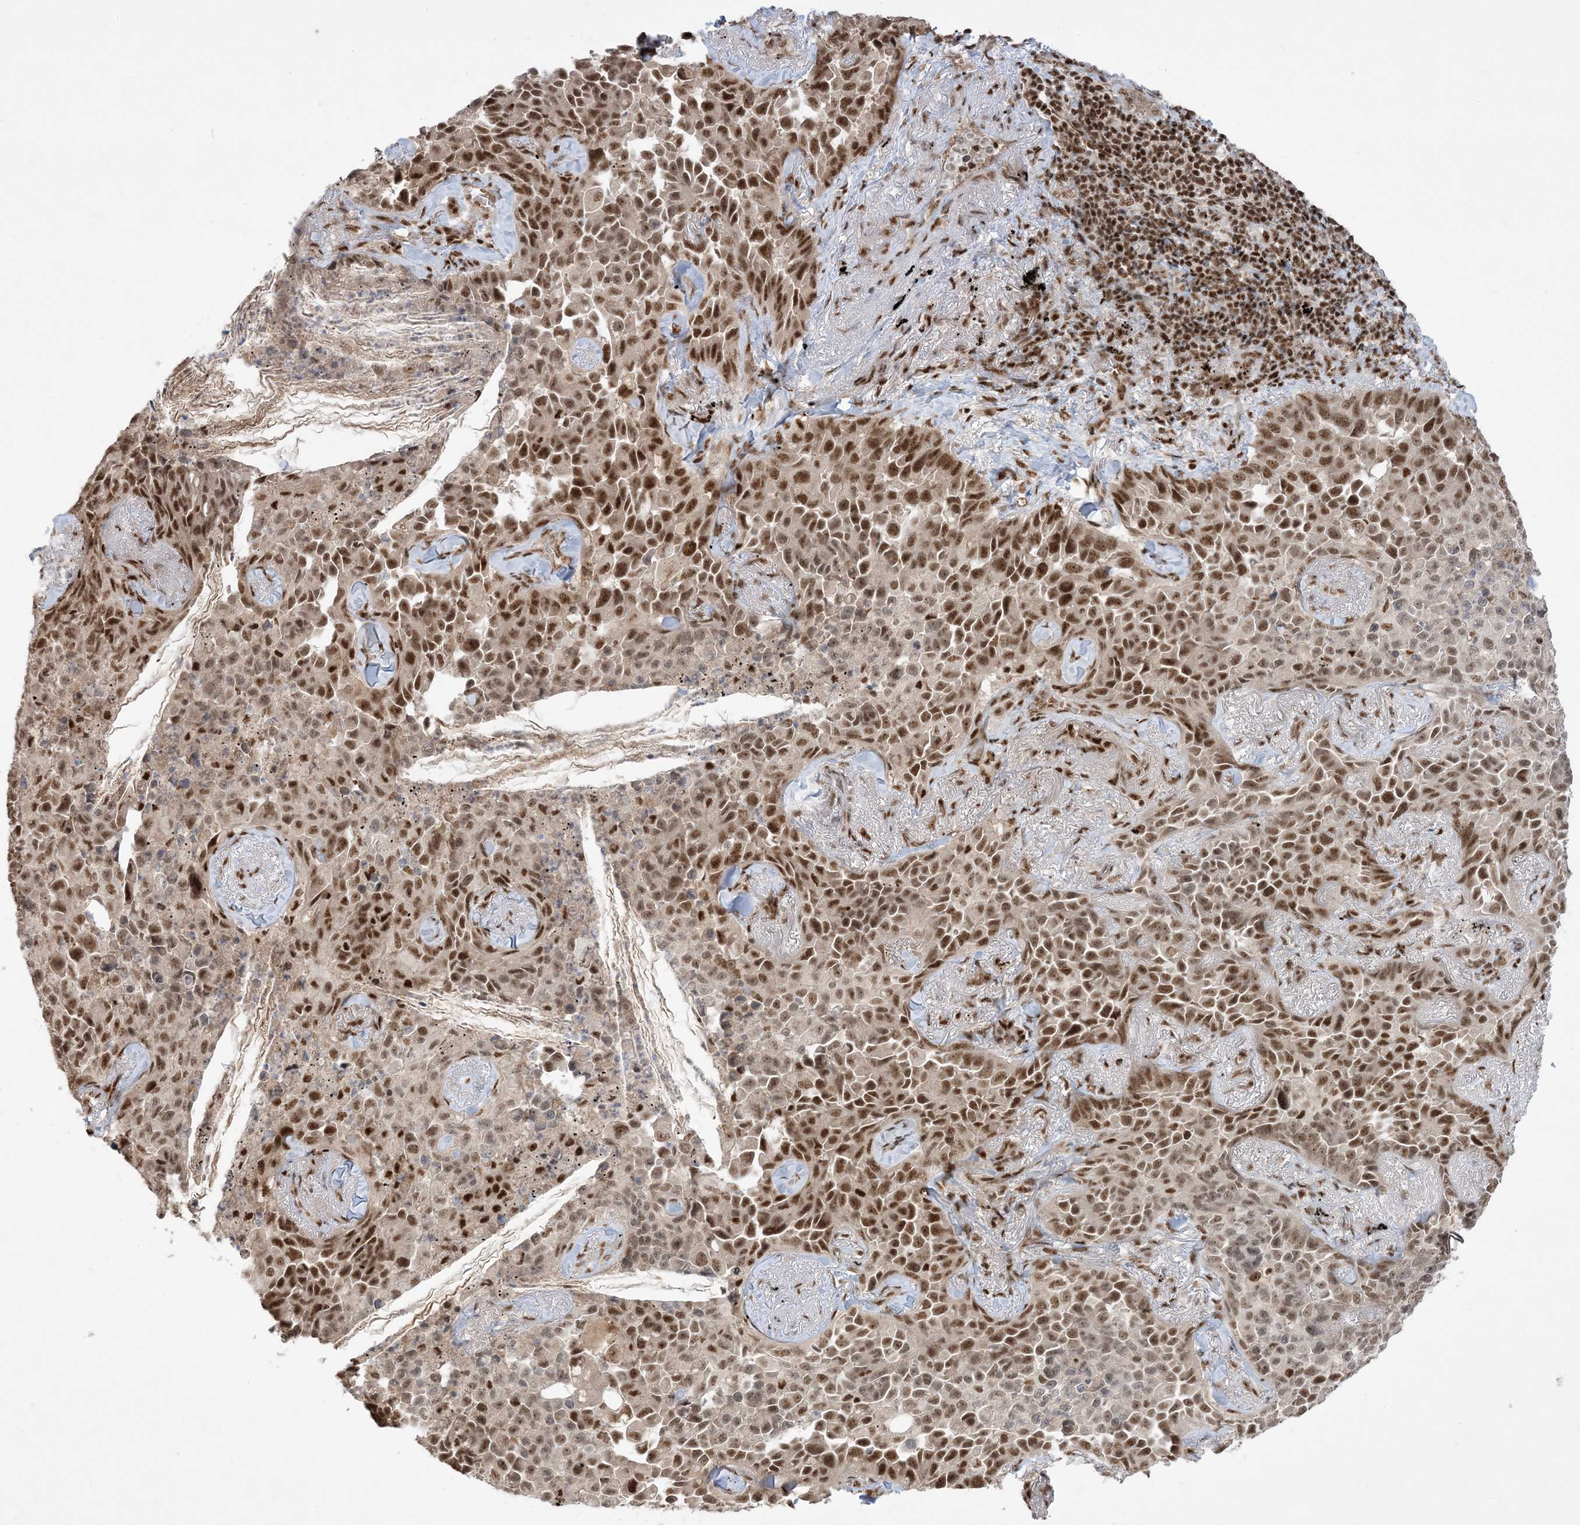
{"staining": {"intensity": "strong", "quantity": ">75%", "location": "nuclear"}, "tissue": "lung cancer", "cell_type": "Tumor cells", "image_type": "cancer", "snomed": [{"axis": "morphology", "description": "Adenocarcinoma, NOS"}, {"axis": "topography", "description": "Lung"}], "caption": "An immunohistochemistry (IHC) image of neoplastic tissue is shown. Protein staining in brown highlights strong nuclear positivity in adenocarcinoma (lung) within tumor cells.", "gene": "PPIL2", "patient": {"sex": "female", "age": 67}}